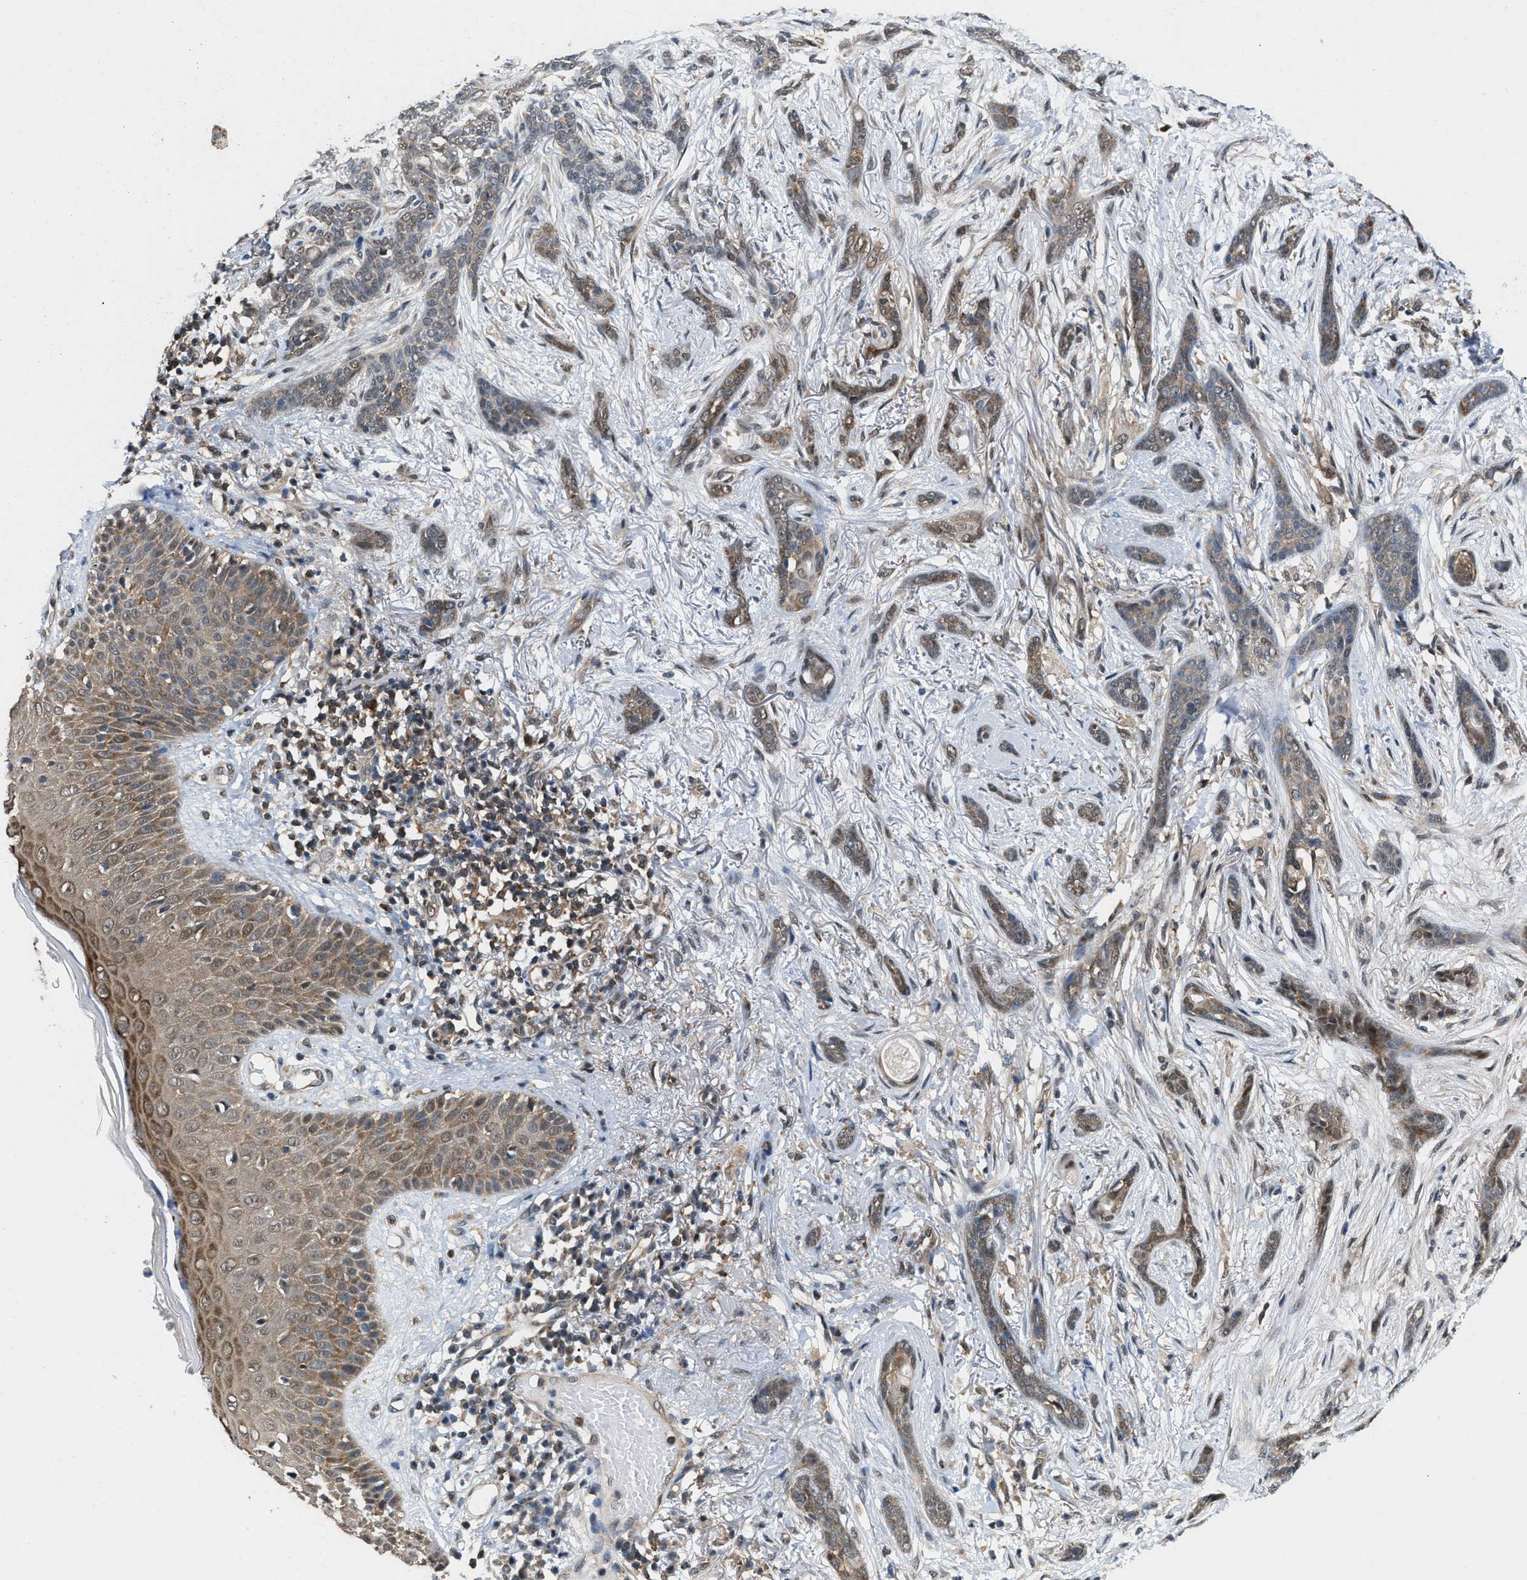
{"staining": {"intensity": "weak", "quantity": "25%-75%", "location": "cytoplasmic/membranous,nuclear"}, "tissue": "skin cancer", "cell_type": "Tumor cells", "image_type": "cancer", "snomed": [{"axis": "morphology", "description": "Basal cell carcinoma"}, {"axis": "morphology", "description": "Adnexal tumor, benign"}, {"axis": "topography", "description": "Skin"}], "caption": "Protein expression analysis of skin cancer displays weak cytoplasmic/membranous and nuclear positivity in about 25%-75% of tumor cells. The staining is performed using DAB (3,3'-diaminobenzidine) brown chromogen to label protein expression. The nuclei are counter-stained blue using hematoxylin.", "gene": "ATF7IP", "patient": {"sex": "female", "age": 42}}